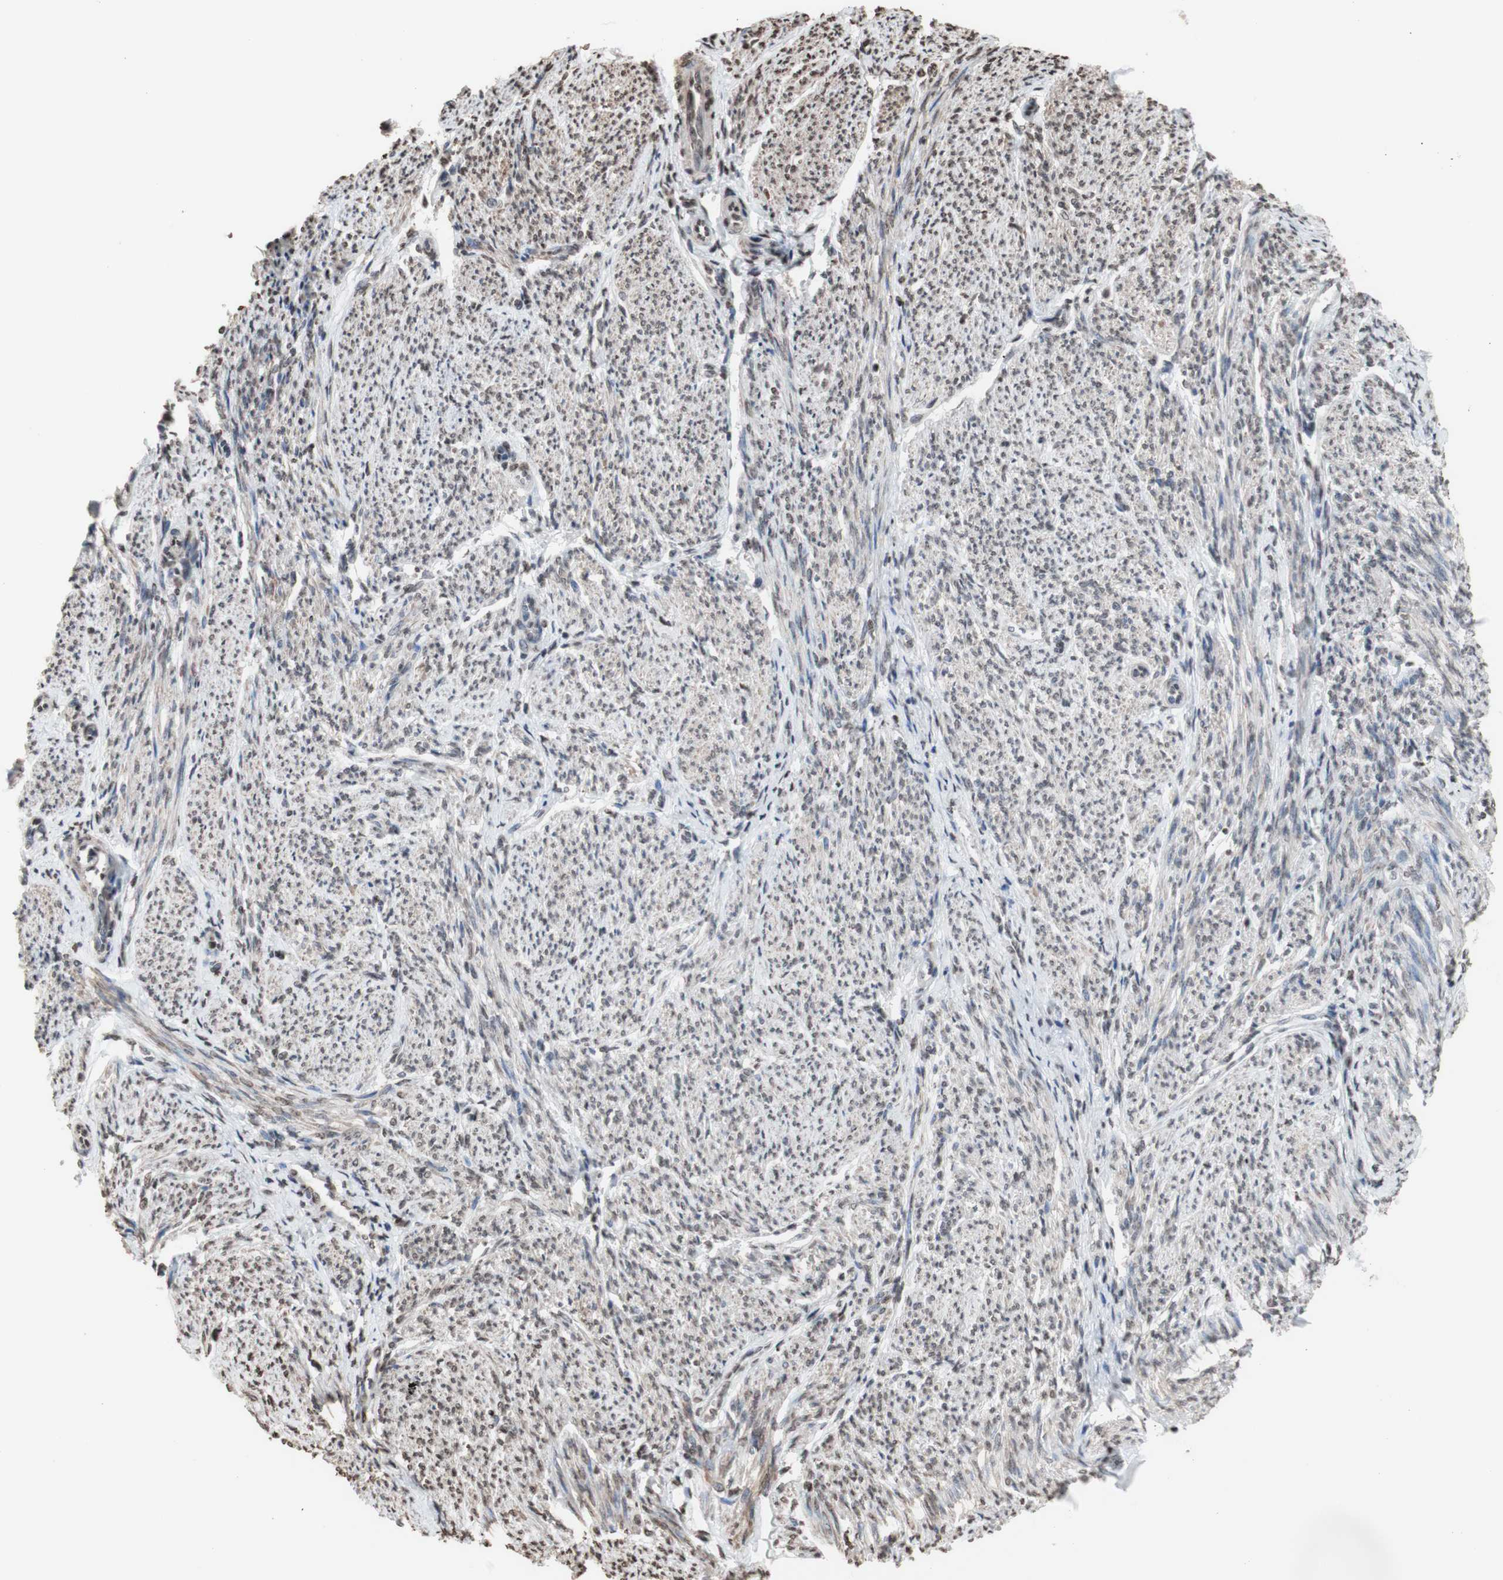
{"staining": {"intensity": "moderate", "quantity": "25%-75%", "location": "cytoplasmic/membranous,nuclear"}, "tissue": "smooth muscle", "cell_type": "Smooth muscle cells", "image_type": "normal", "snomed": [{"axis": "morphology", "description": "Normal tissue, NOS"}, {"axis": "topography", "description": "Smooth muscle"}], "caption": "Immunohistochemical staining of normal human smooth muscle exhibits moderate cytoplasmic/membranous,nuclear protein expression in approximately 25%-75% of smooth muscle cells. The staining is performed using DAB brown chromogen to label protein expression. The nuclei are counter-stained blue using hematoxylin.", "gene": "SNAI2", "patient": {"sex": "female", "age": 65}}